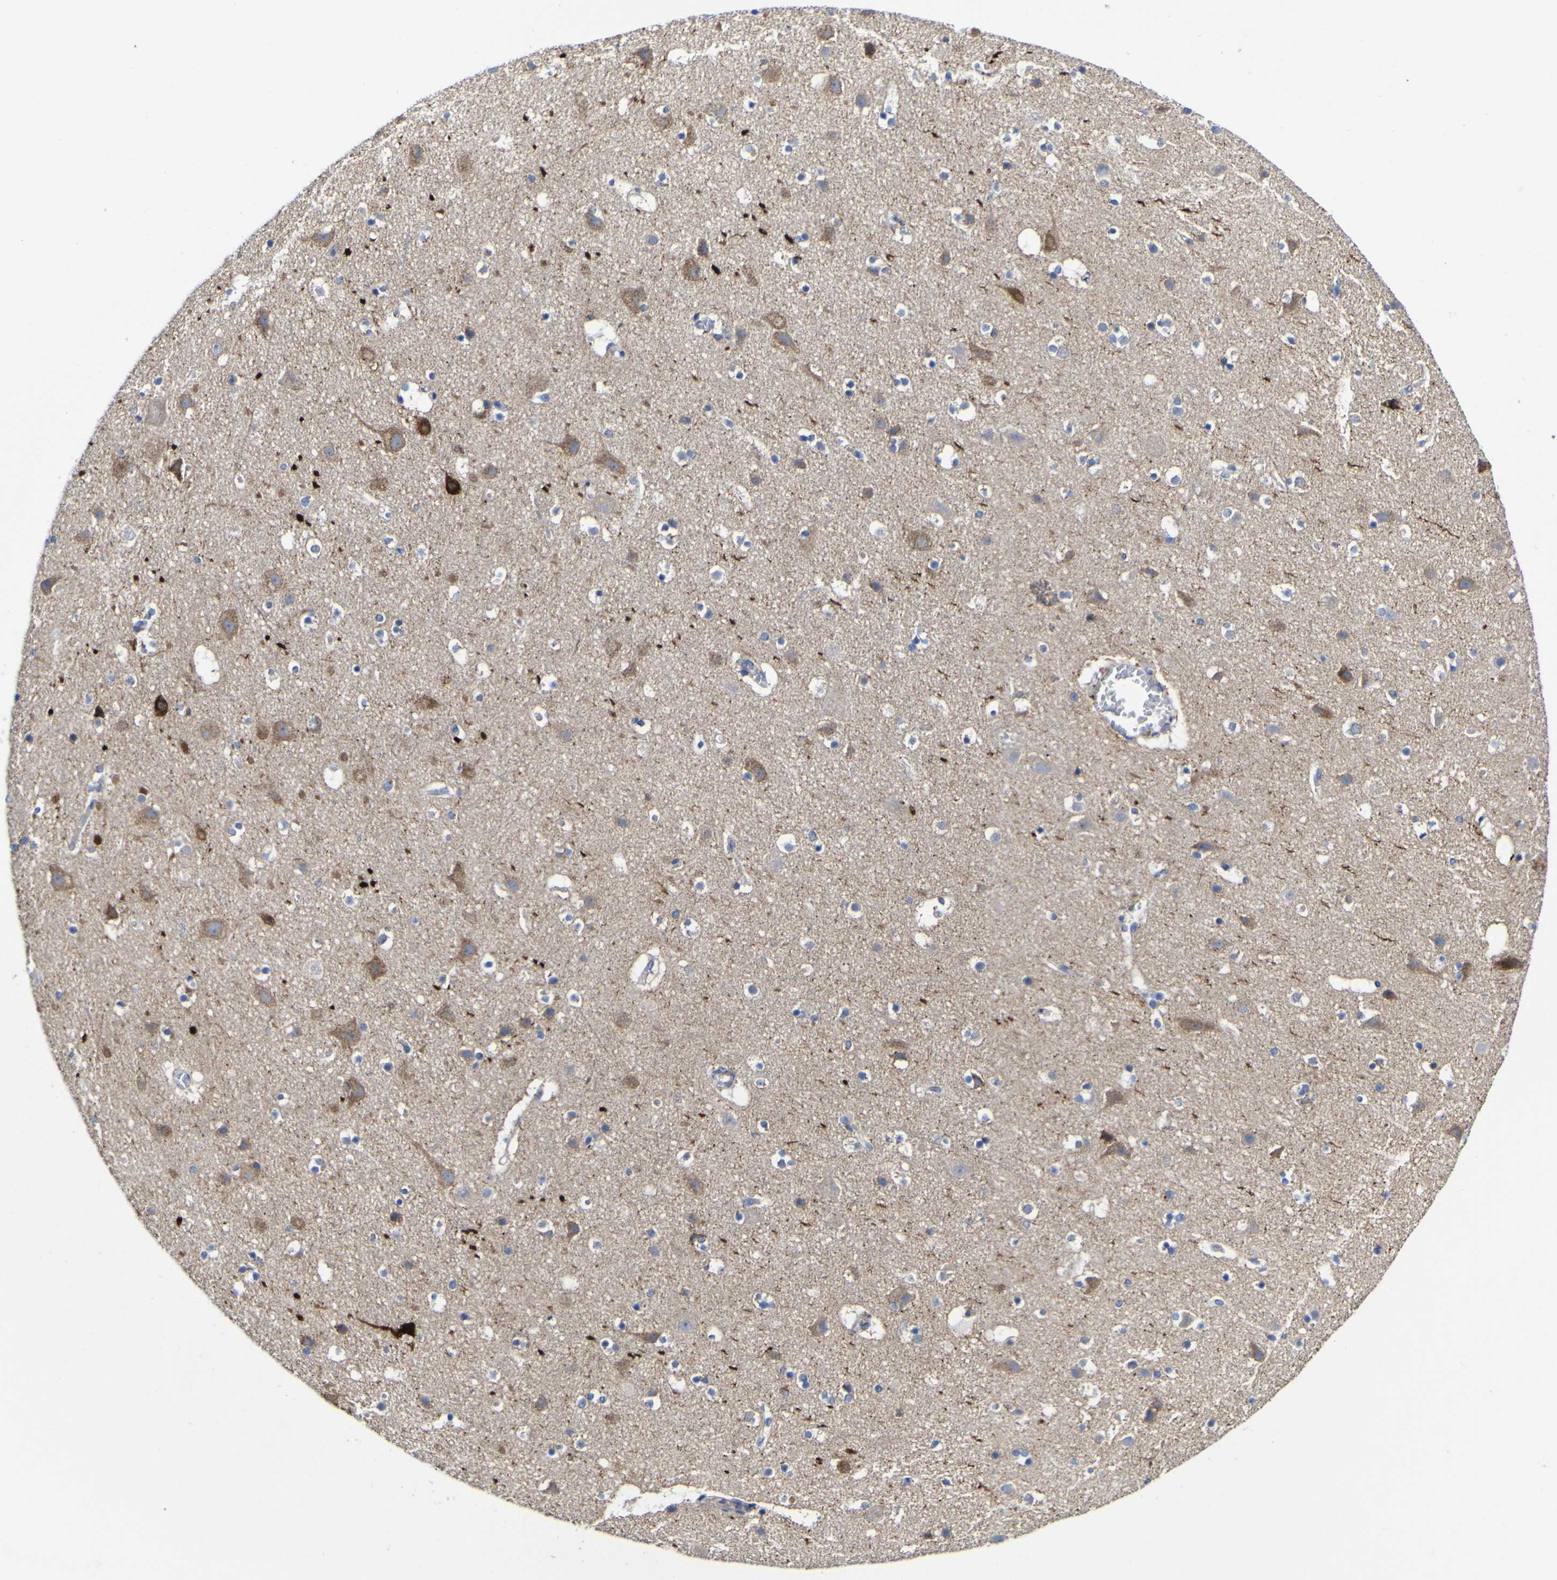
{"staining": {"intensity": "moderate", "quantity": ">75%", "location": "cytoplasmic/membranous"}, "tissue": "cerebral cortex", "cell_type": "Endothelial cells", "image_type": "normal", "snomed": [{"axis": "morphology", "description": "Normal tissue, NOS"}, {"axis": "topography", "description": "Cerebral cortex"}], "caption": "Human cerebral cortex stained with a brown dye displays moderate cytoplasmic/membranous positive staining in approximately >75% of endothelial cells.", "gene": "CCDC90B", "patient": {"sex": "male", "age": 45}}